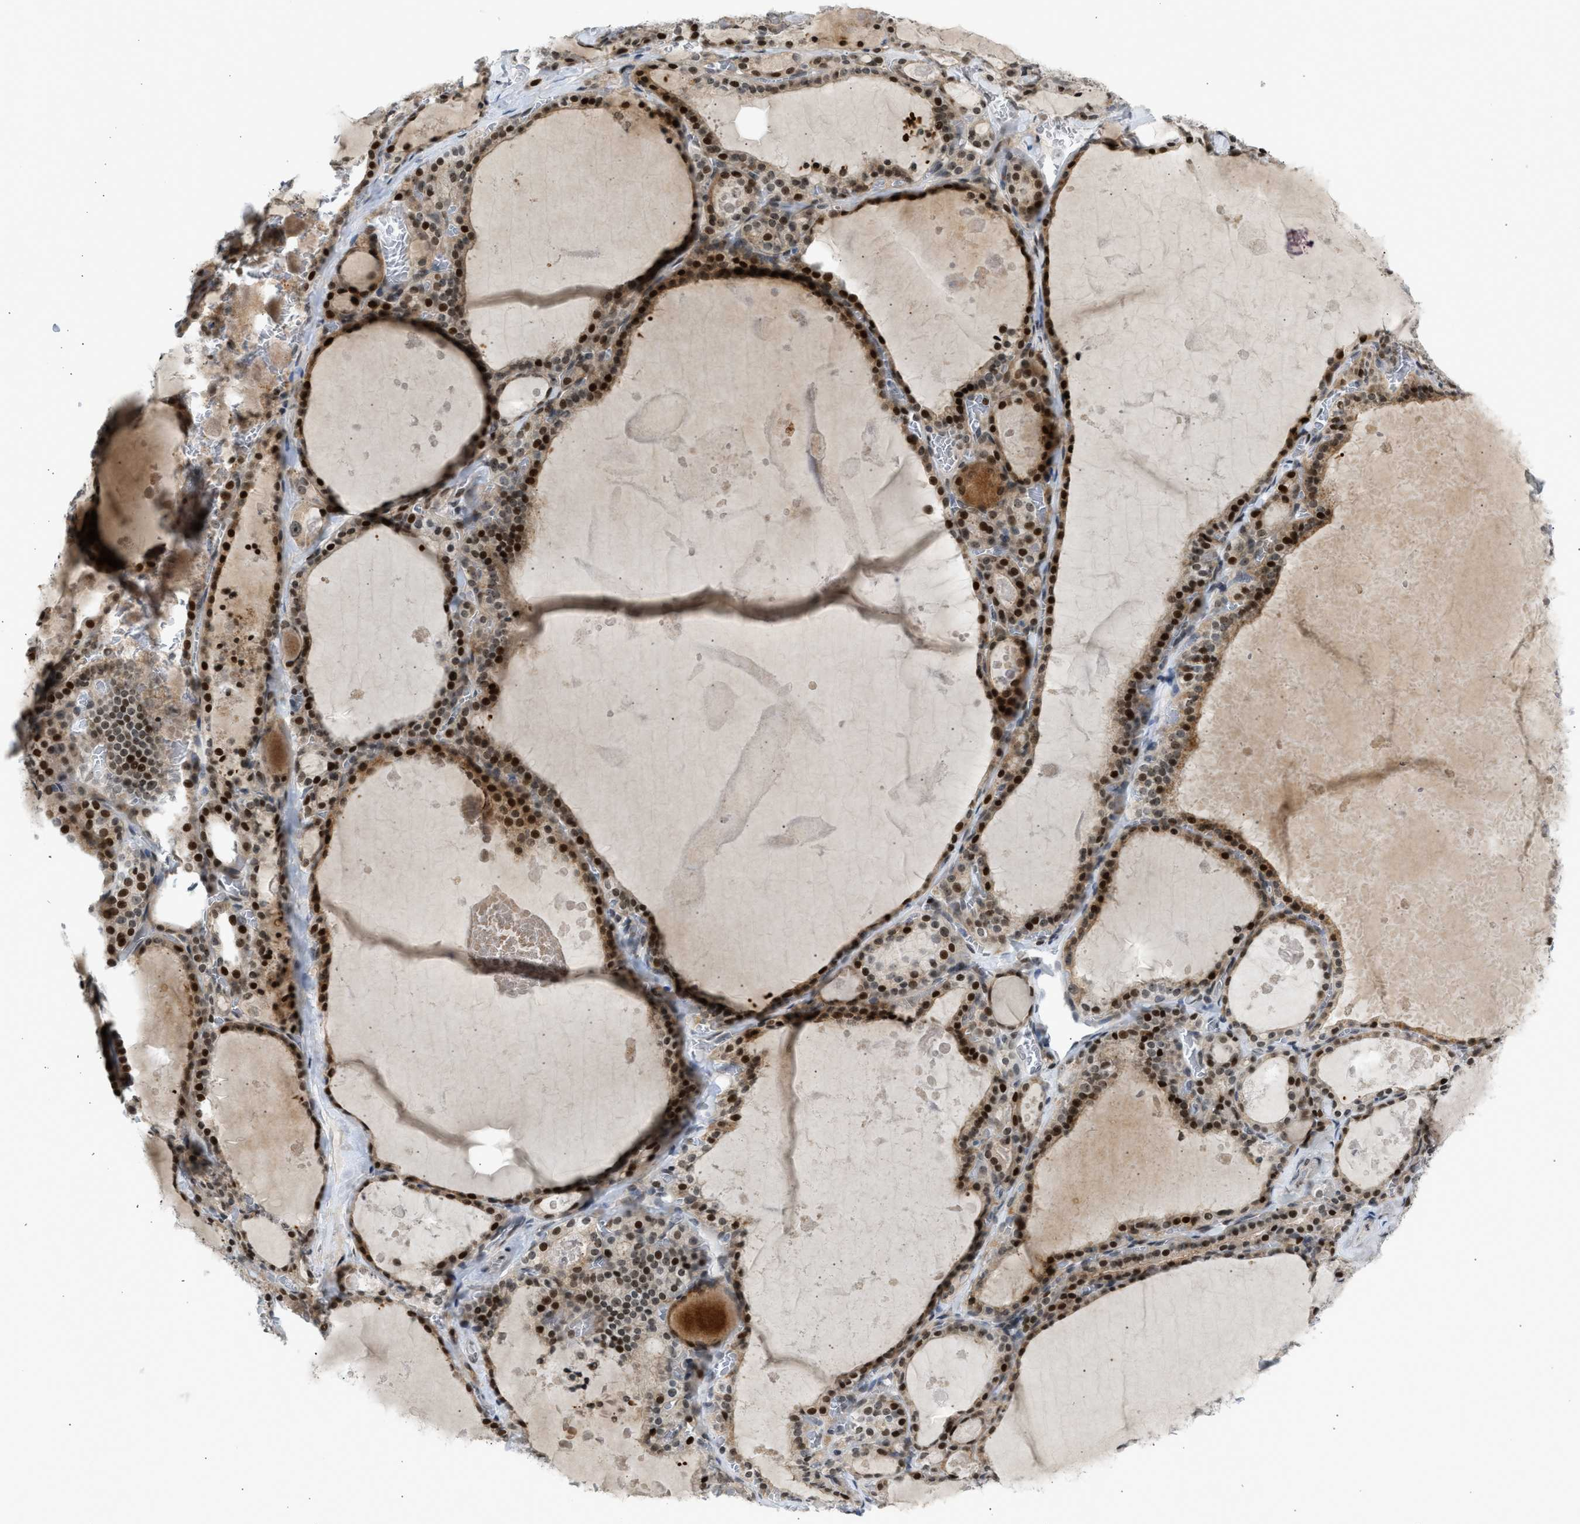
{"staining": {"intensity": "strong", "quantity": ">75%", "location": "cytoplasmic/membranous,nuclear"}, "tissue": "thyroid gland", "cell_type": "Glandular cells", "image_type": "normal", "snomed": [{"axis": "morphology", "description": "Normal tissue, NOS"}, {"axis": "topography", "description": "Thyroid gland"}], "caption": "Immunohistochemistry (DAB (3,3'-diaminobenzidine)) staining of normal human thyroid gland shows strong cytoplasmic/membranous,nuclear protein expression in about >75% of glandular cells. The staining was performed using DAB, with brown indicating positive protein expression. Nuclei are stained blue with hematoxylin.", "gene": "NPS", "patient": {"sex": "male", "age": 56}}